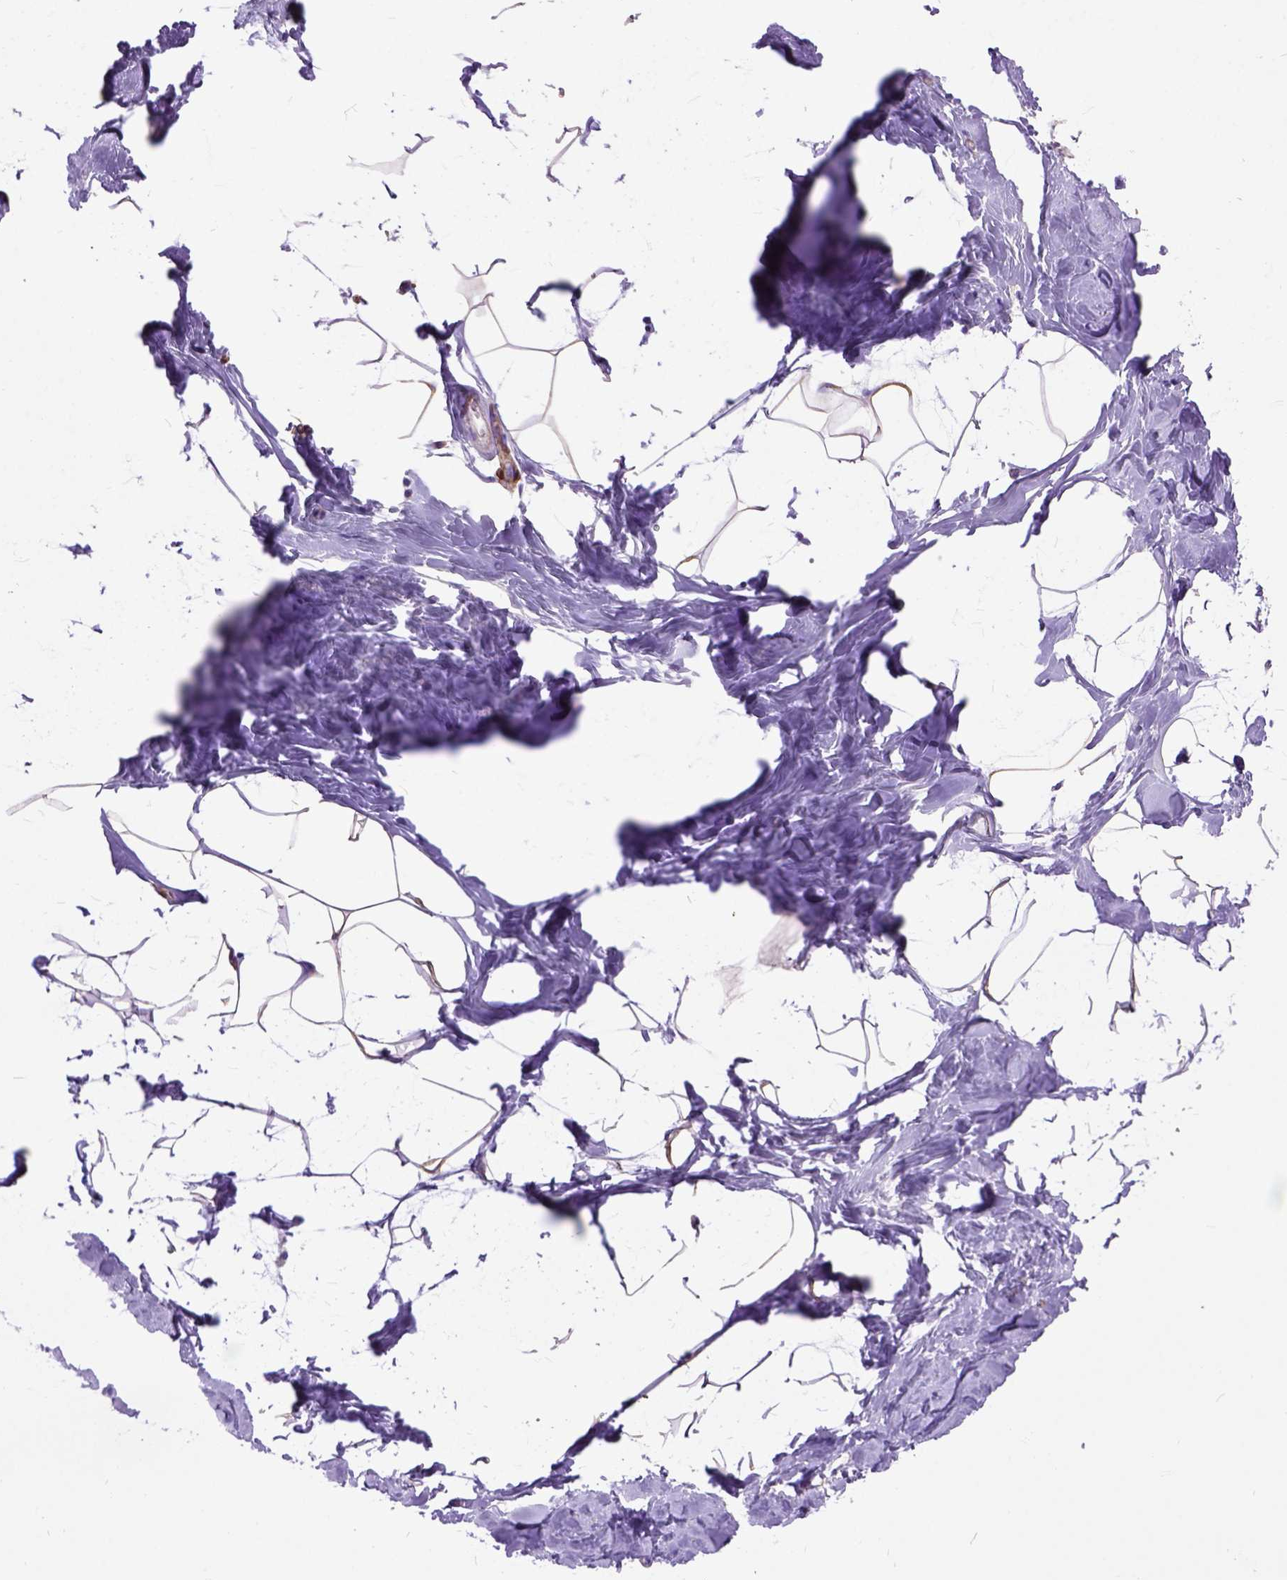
{"staining": {"intensity": "negative", "quantity": "none", "location": "none"}, "tissue": "breast", "cell_type": "Adipocytes", "image_type": "normal", "snomed": [{"axis": "morphology", "description": "Normal tissue, NOS"}, {"axis": "topography", "description": "Breast"}], "caption": "IHC image of normal breast: human breast stained with DAB displays no significant protein expression in adipocytes. The staining is performed using DAB (3,3'-diaminobenzidine) brown chromogen with nuclei counter-stained in using hematoxylin.", "gene": "MAPT", "patient": {"sex": "female", "age": 32}}